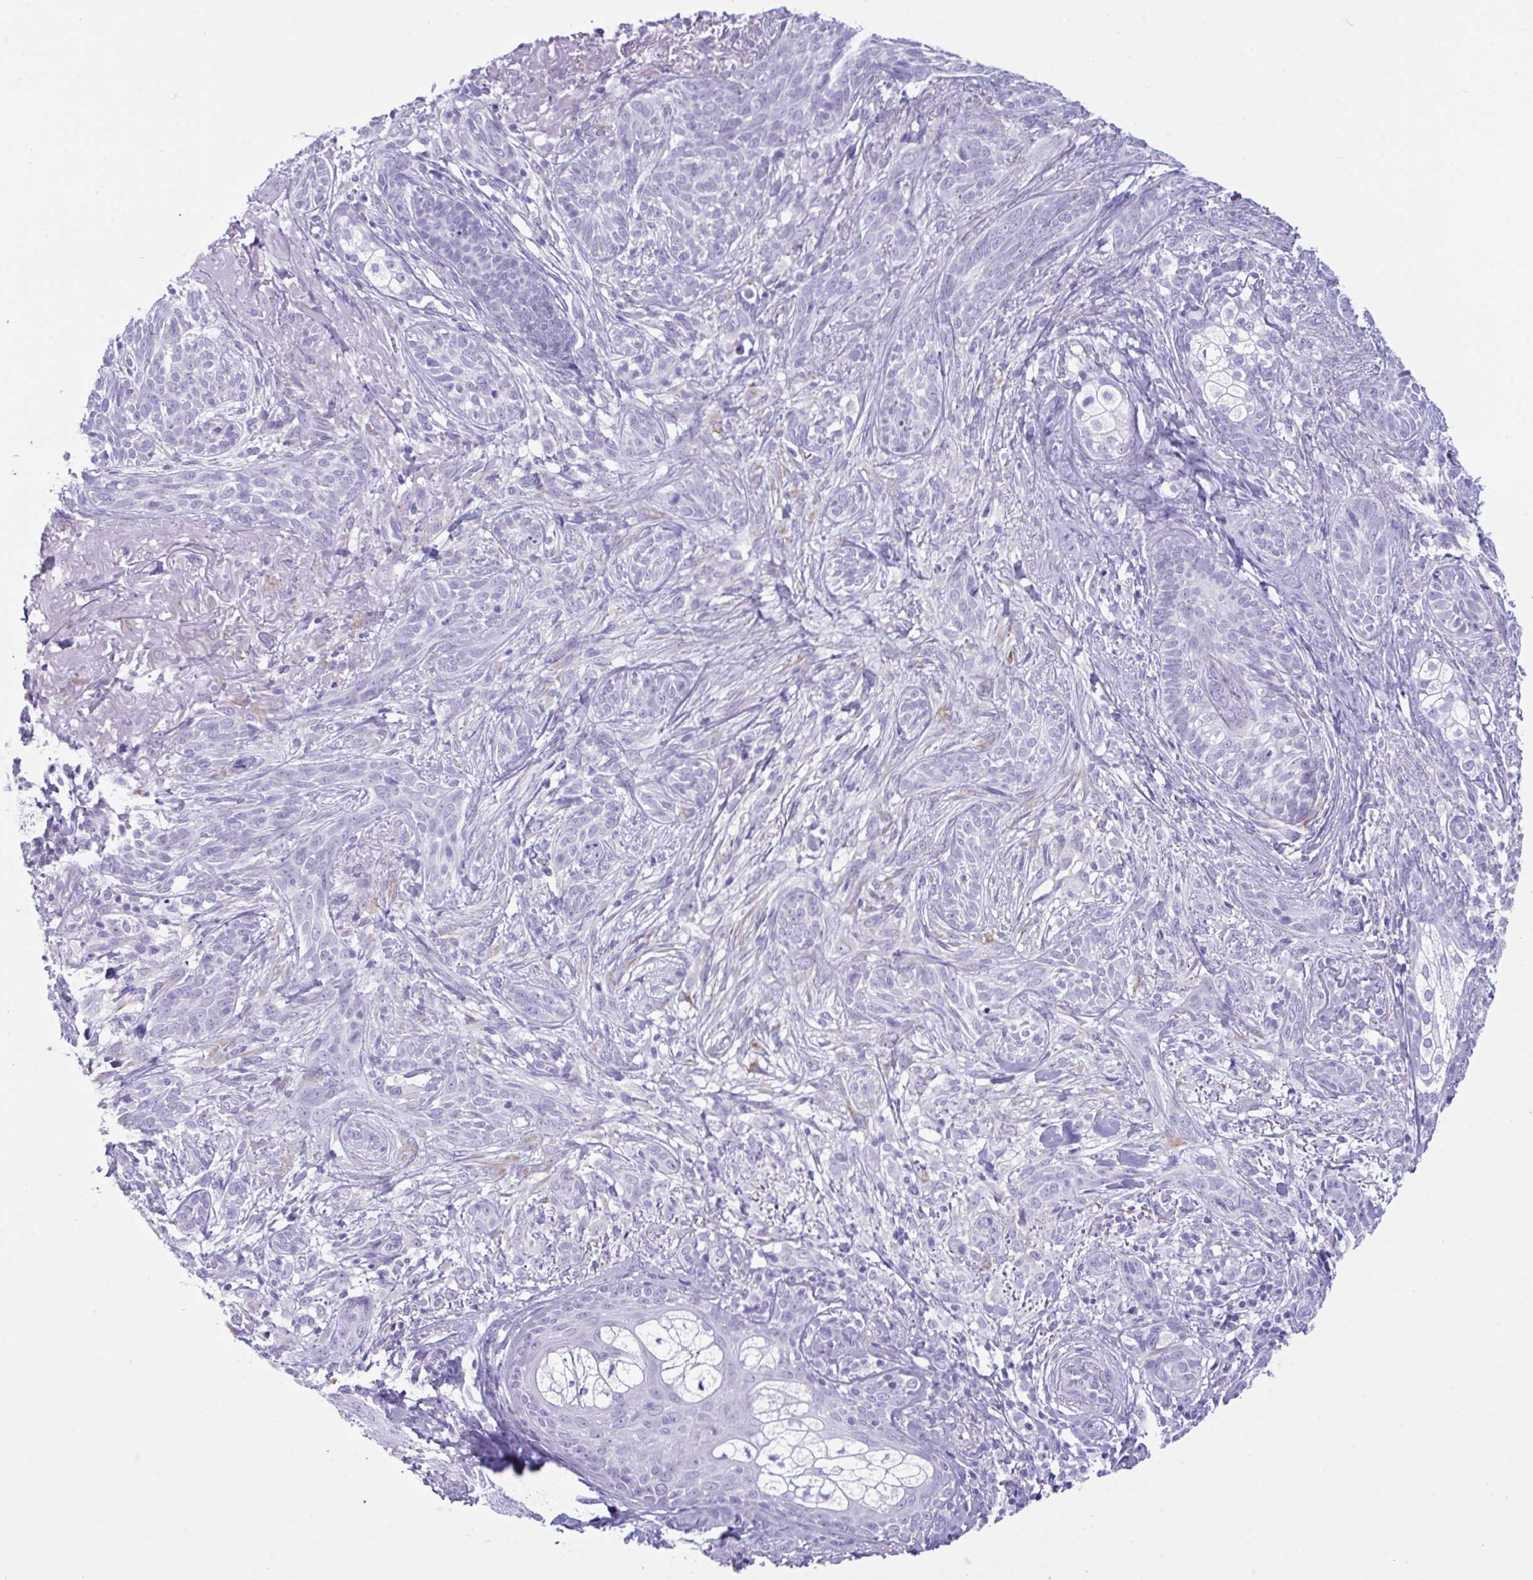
{"staining": {"intensity": "negative", "quantity": "none", "location": "none"}, "tissue": "skin cancer", "cell_type": "Tumor cells", "image_type": "cancer", "snomed": [{"axis": "morphology", "description": "Basal cell carcinoma"}, {"axis": "topography", "description": "Skin"}], "caption": "An image of basal cell carcinoma (skin) stained for a protein displays no brown staining in tumor cells.", "gene": "BBS1", "patient": {"sex": "male", "age": 75}}